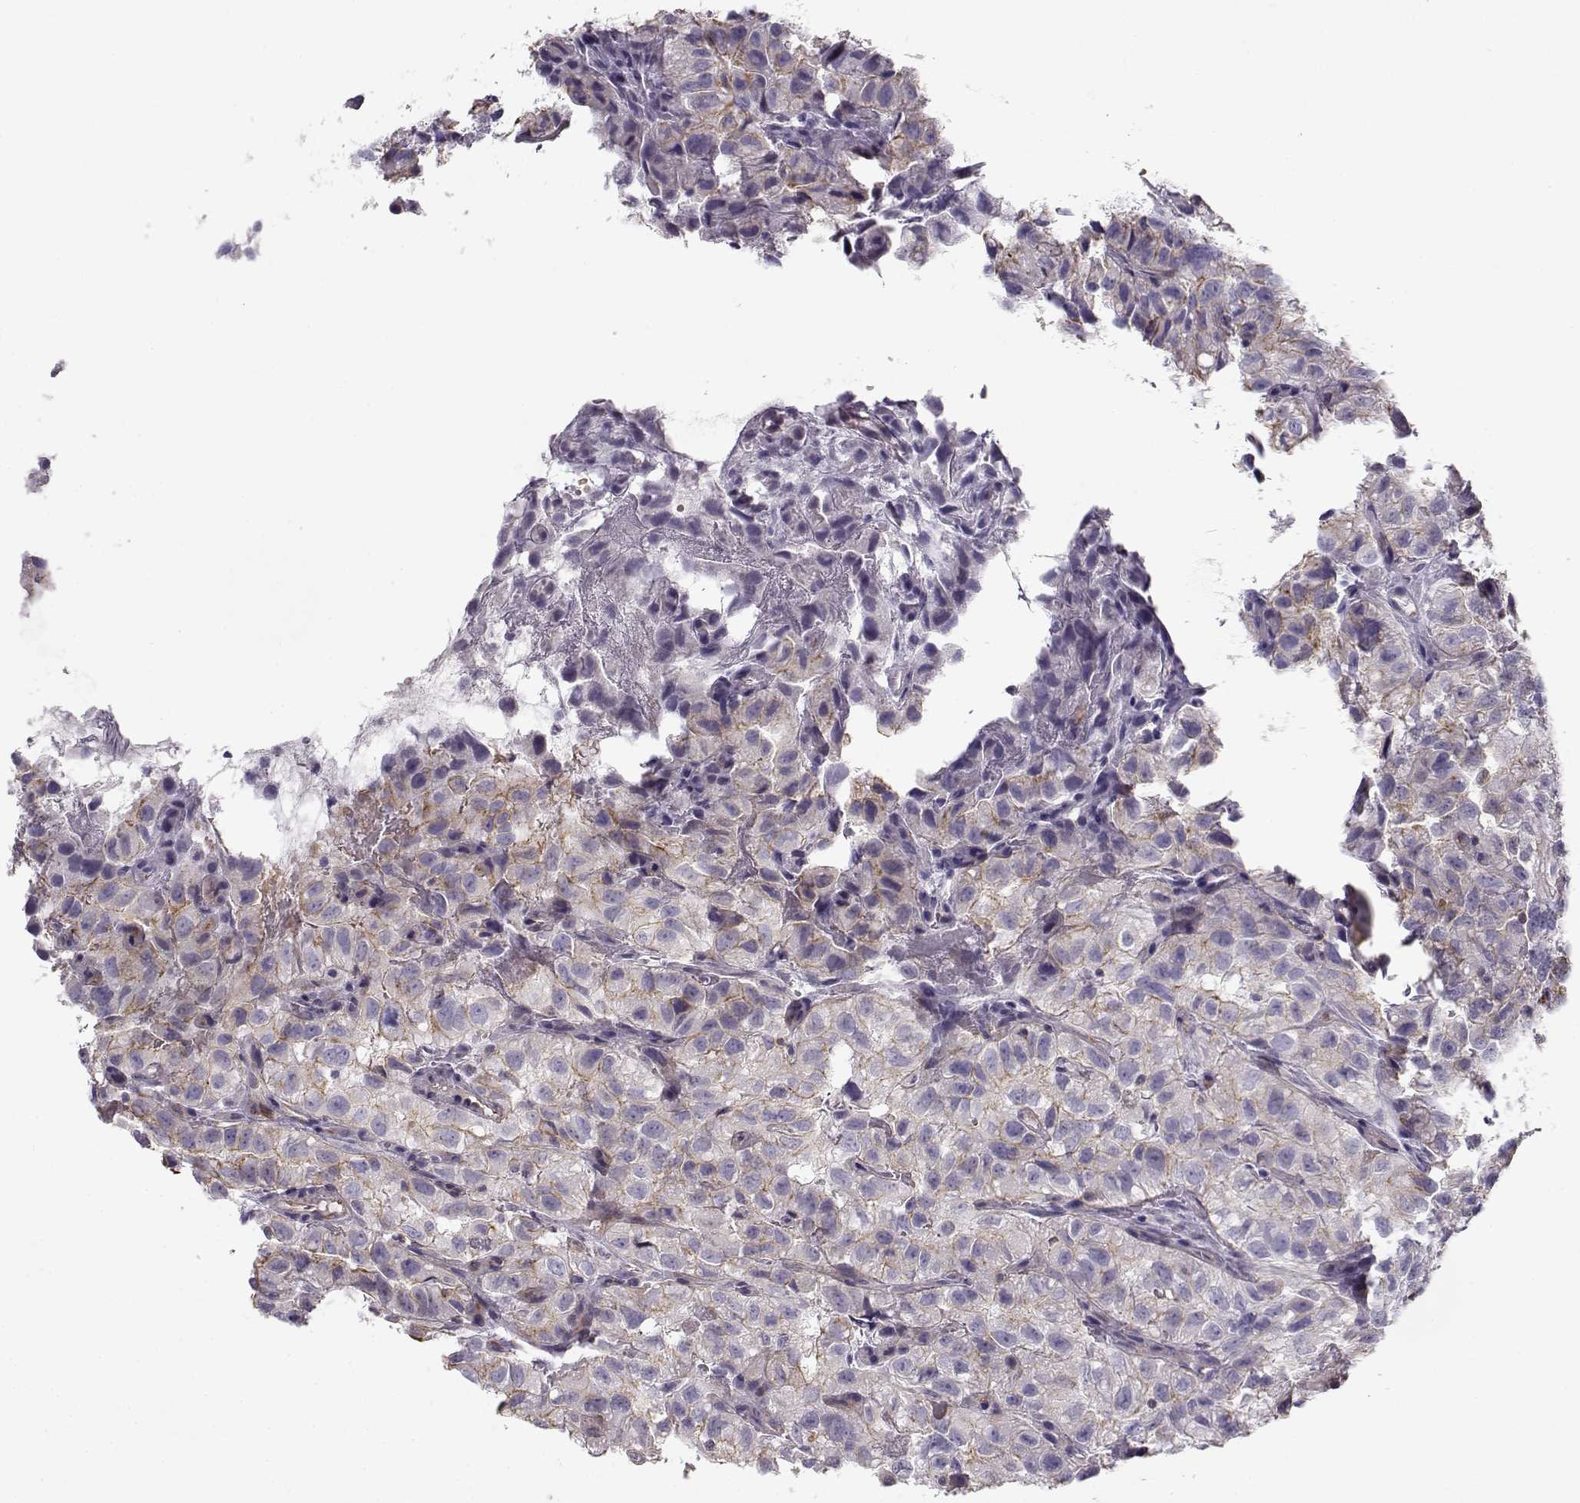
{"staining": {"intensity": "weak", "quantity": ">75%", "location": "cytoplasmic/membranous"}, "tissue": "renal cancer", "cell_type": "Tumor cells", "image_type": "cancer", "snomed": [{"axis": "morphology", "description": "Adenocarcinoma, NOS"}, {"axis": "topography", "description": "Kidney"}], "caption": "This histopathology image displays adenocarcinoma (renal) stained with immunohistochemistry to label a protein in brown. The cytoplasmic/membranous of tumor cells show weak positivity for the protein. Nuclei are counter-stained blue.", "gene": "MYO1A", "patient": {"sex": "male", "age": 64}}